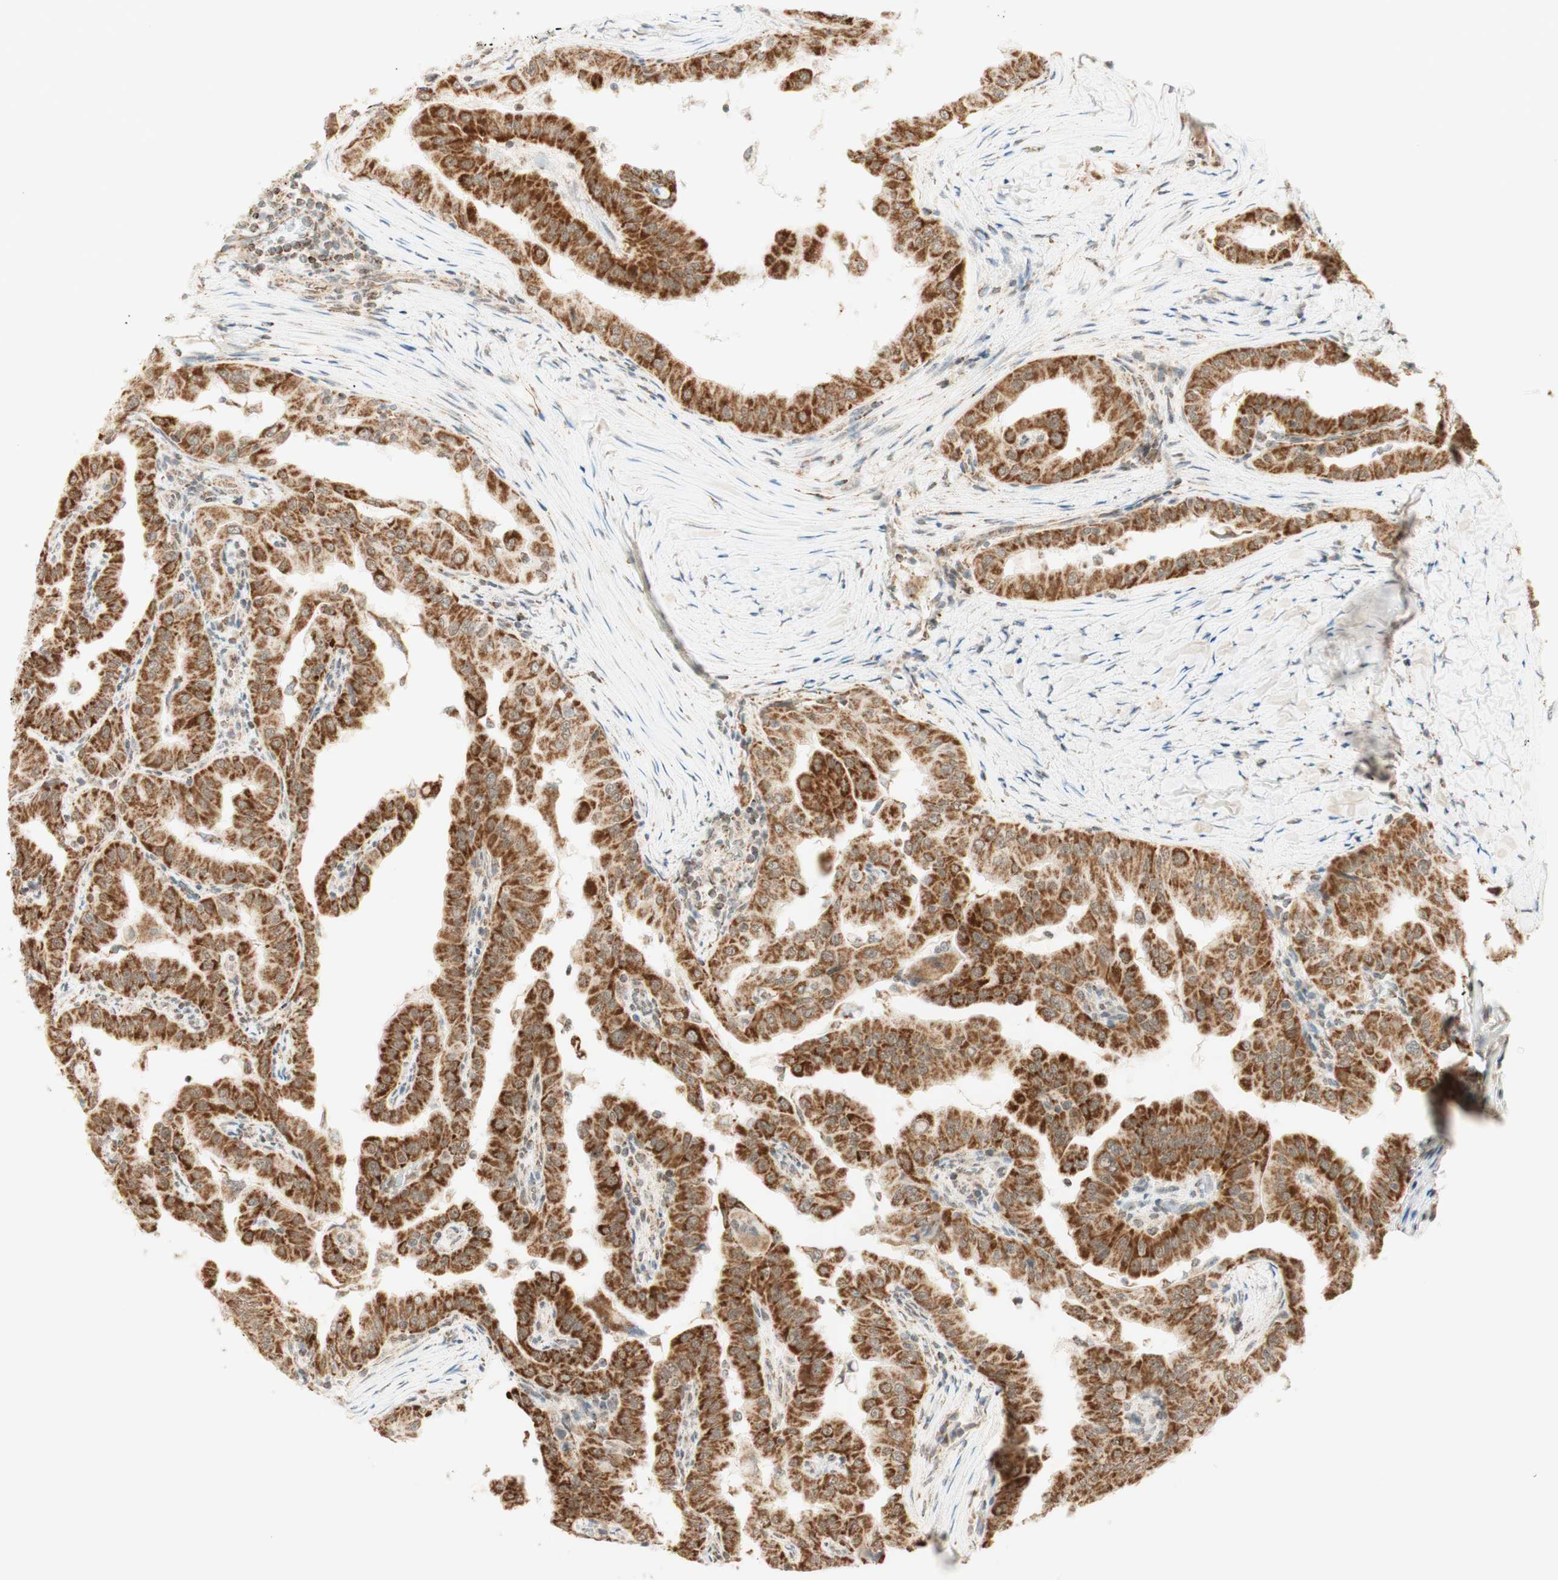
{"staining": {"intensity": "strong", "quantity": ">75%", "location": "cytoplasmic/membranous"}, "tissue": "thyroid cancer", "cell_type": "Tumor cells", "image_type": "cancer", "snomed": [{"axis": "morphology", "description": "Papillary adenocarcinoma, NOS"}, {"axis": "topography", "description": "Thyroid gland"}], "caption": "Protein expression by IHC demonstrates strong cytoplasmic/membranous staining in about >75% of tumor cells in thyroid papillary adenocarcinoma.", "gene": "ZNF782", "patient": {"sex": "male", "age": 33}}